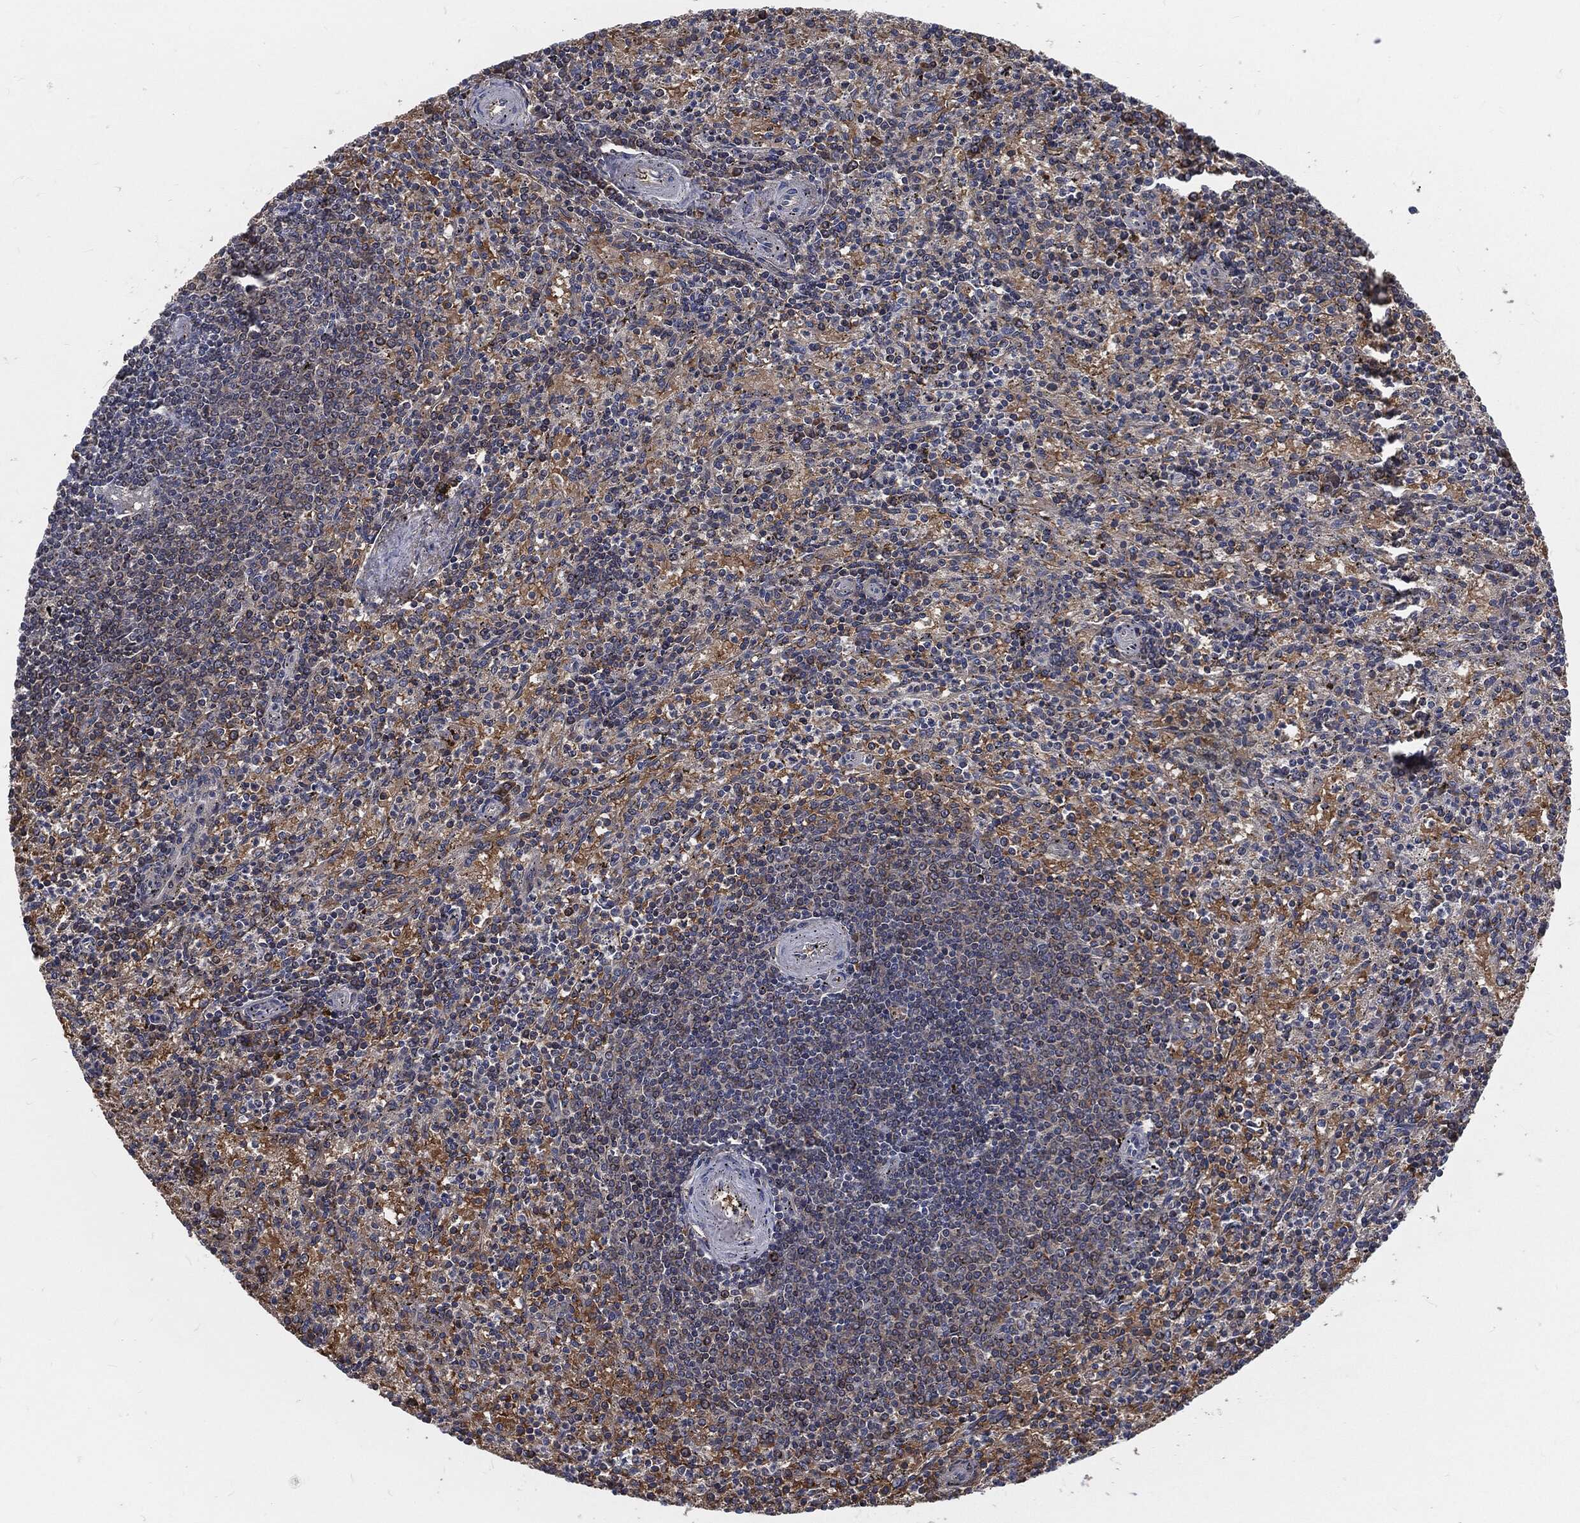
{"staining": {"intensity": "strong", "quantity": "<25%", "location": "cytoplasmic/membranous"}, "tissue": "spleen", "cell_type": "Cells in red pulp", "image_type": "normal", "snomed": [{"axis": "morphology", "description": "Normal tissue, NOS"}, {"axis": "topography", "description": "Spleen"}], "caption": "Immunohistochemistry of unremarkable human spleen demonstrates medium levels of strong cytoplasmic/membranous positivity in about <25% of cells in red pulp.", "gene": "PRDX4", "patient": {"sex": "female", "age": 37}}